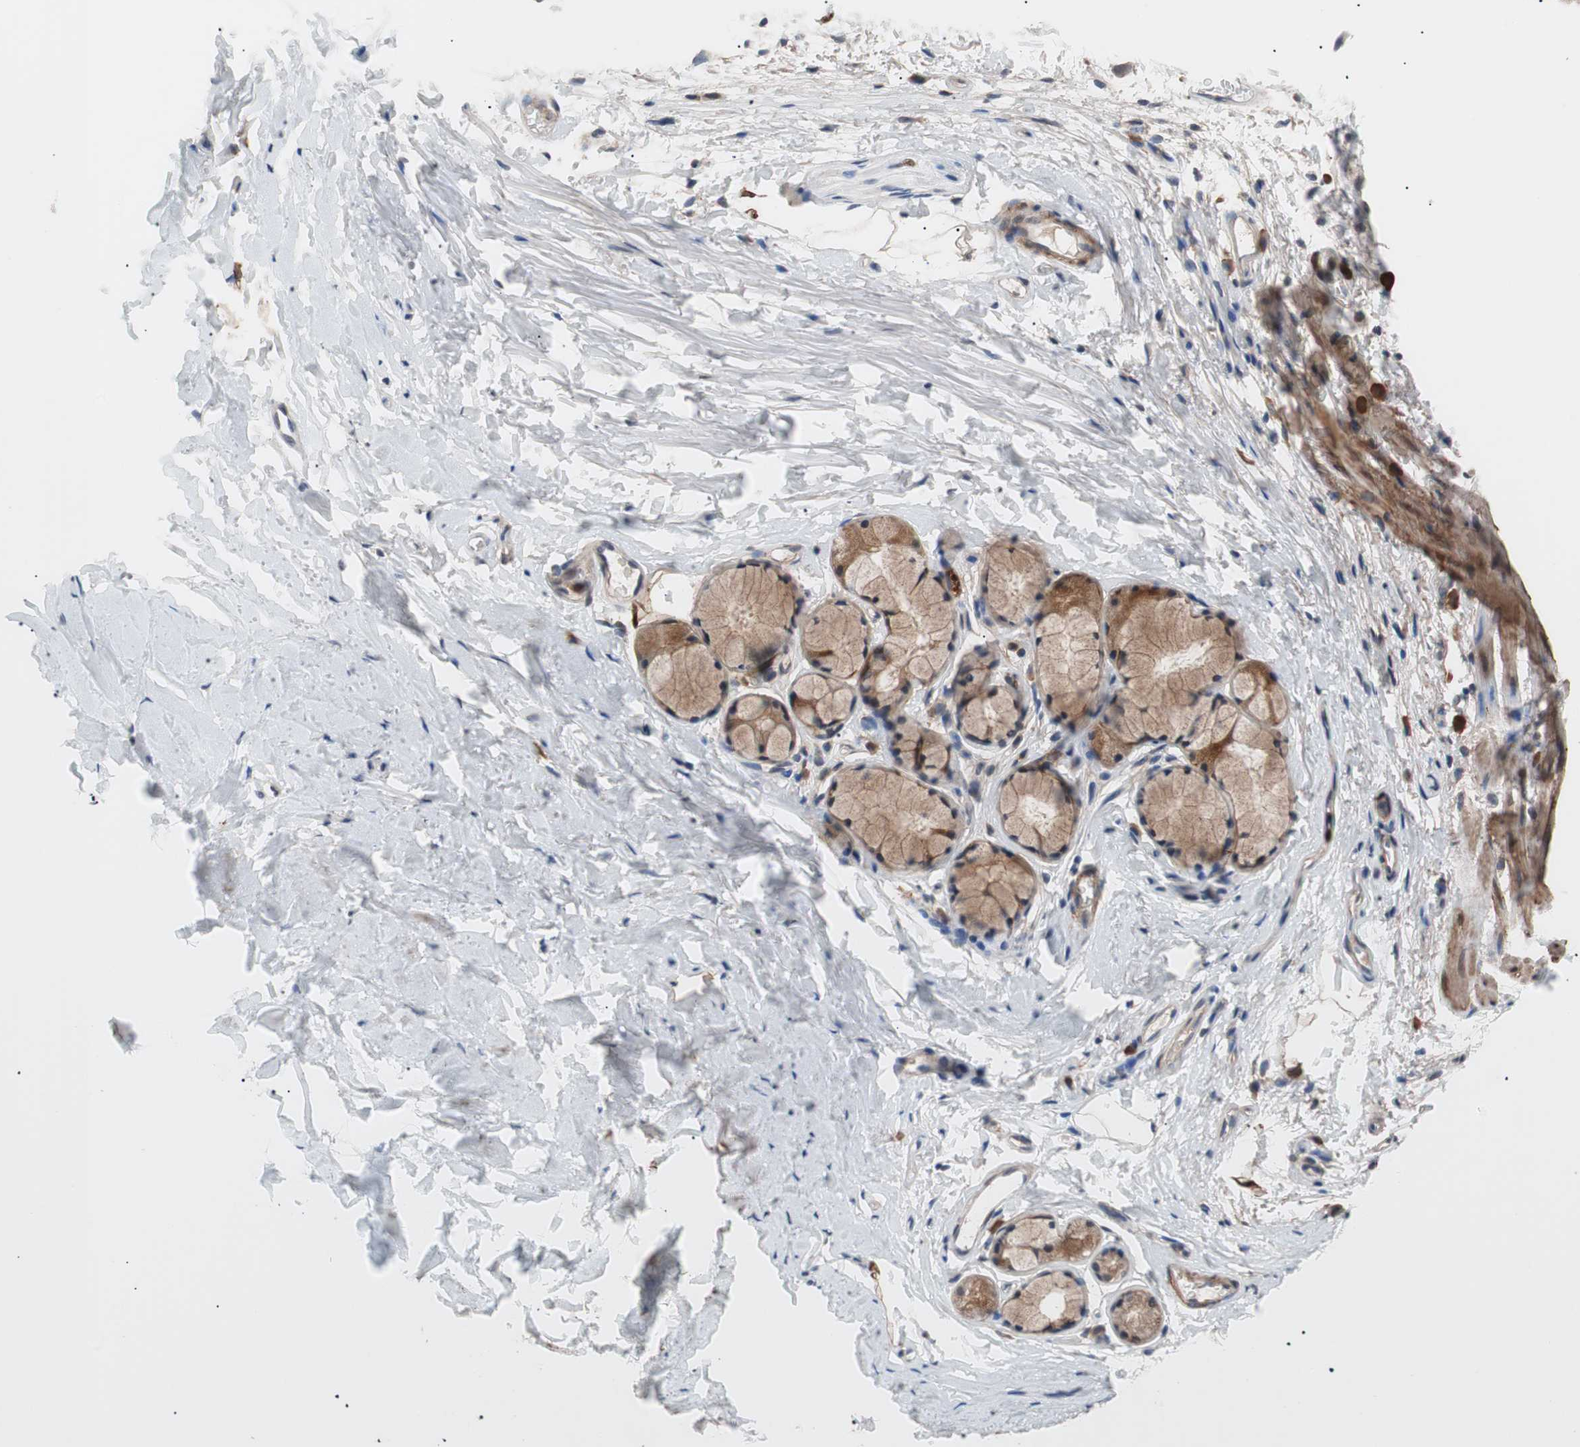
{"staining": {"intensity": "moderate", "quantity": ">75%", "location": "cytoplasmic/membranous"}, "tissue": "adipose tissue", "cell_type": "Adipocytes", "image_type": "normal", "snomed": [{"axis": "morphology", "description": "Normal tissue, NOS"}, {"axis": "topography", "description": "Cartilage tissue"}, {"axis": "topography", "description": "Bronchus"}], "caption": "An image of adipose tissue stained for a protein displays moderate cytoplasmic/membranous brown staining in adipocytes.", "gene": "LITAF", "patient": {"sex": "female", "age": 73}}